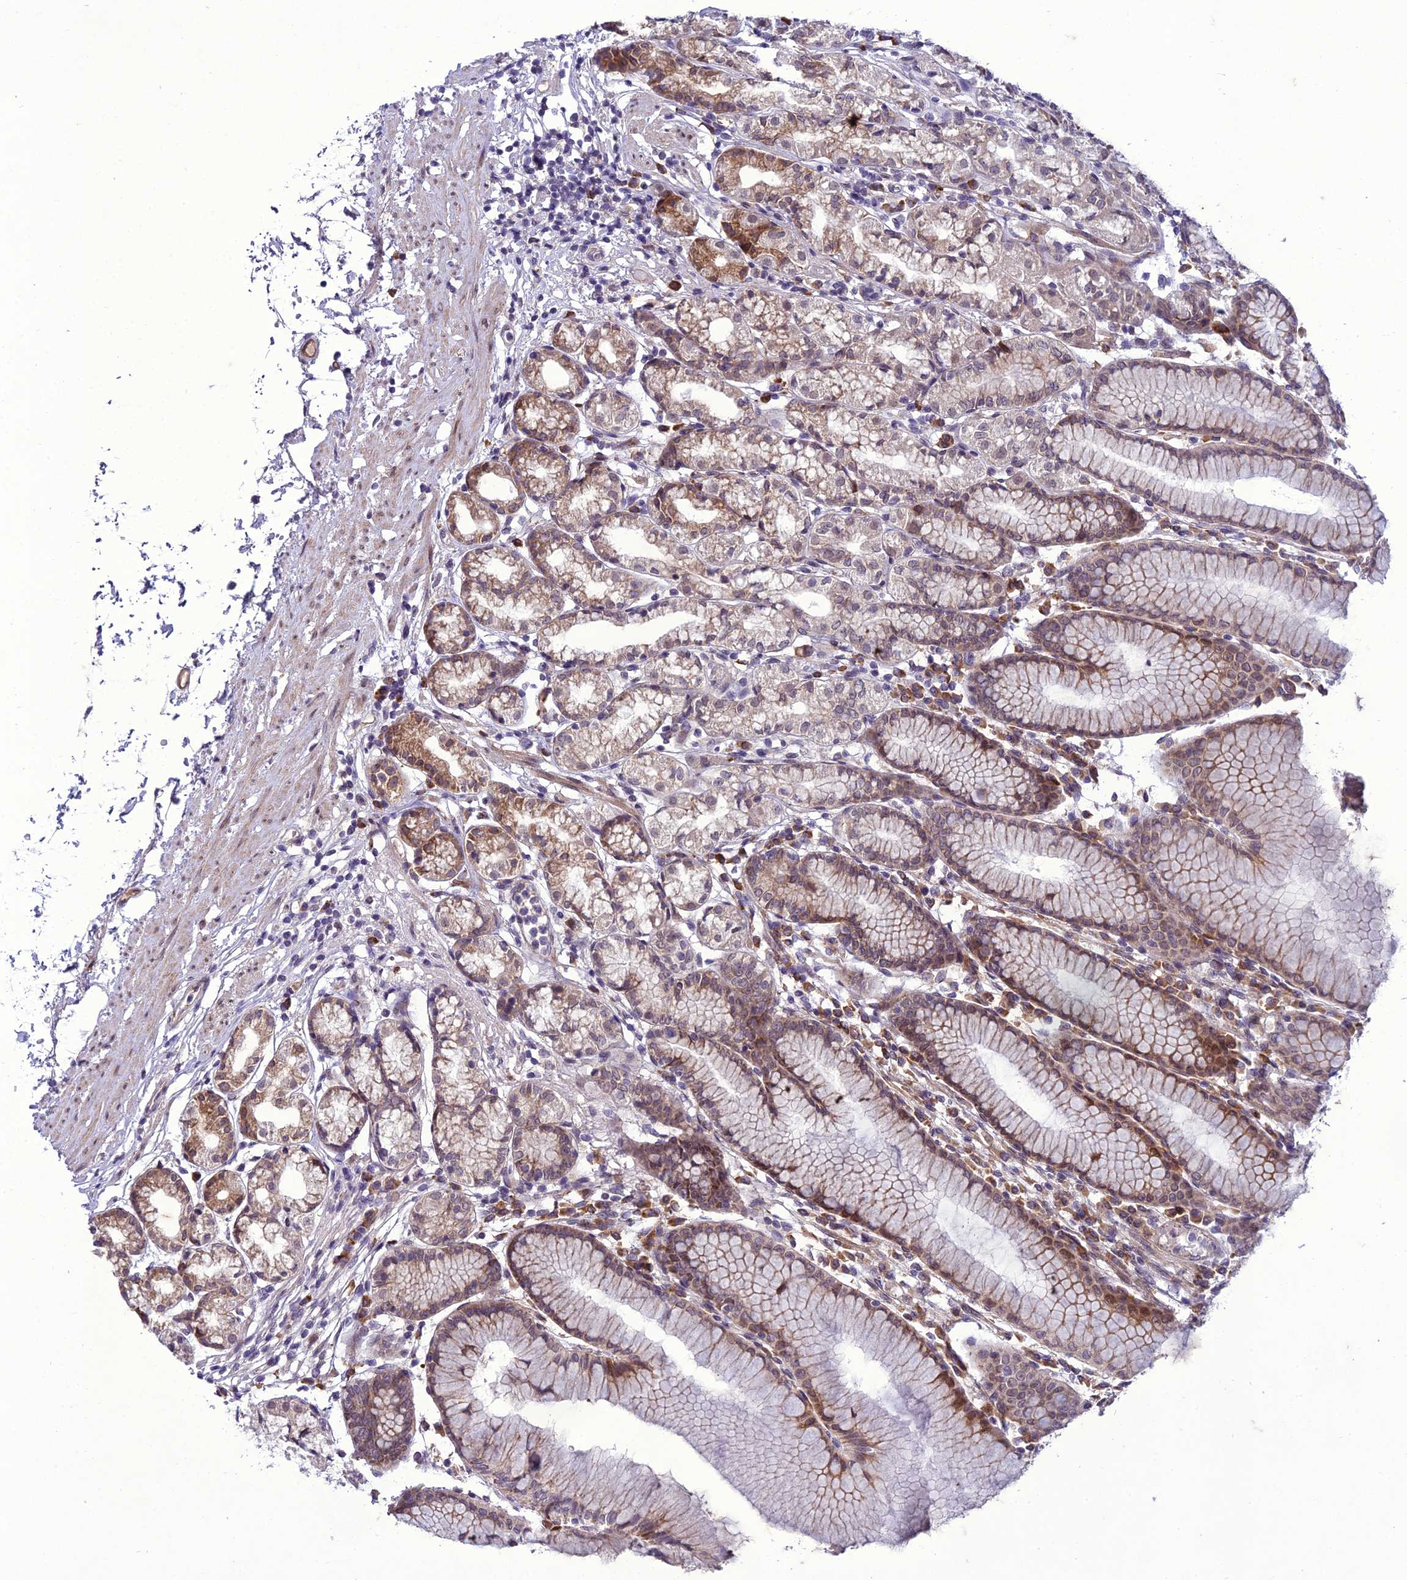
{"staining": {"intensity": "strong", "quantity": "<25%", "location": "cytoplasmic/membranous"}, "tissue": "stomach", "cell_type": "Glandular cells", "image_type": "normal", "snomed": [{"axis": "morphology", "description": "Normal tissue, NOS"}, {"axis": "topography", "description": "Stomach"}], "caption": "Brown immunohistochemical staining in benign stomach exhibits strong cytoplasmic/membranous expression in approximately <25% of glandular cells. (Brightfield microscopy of DAB IHC at high magnification).", "gene": "NEURL2", "patient": {"sex": "female", "age": 57}}